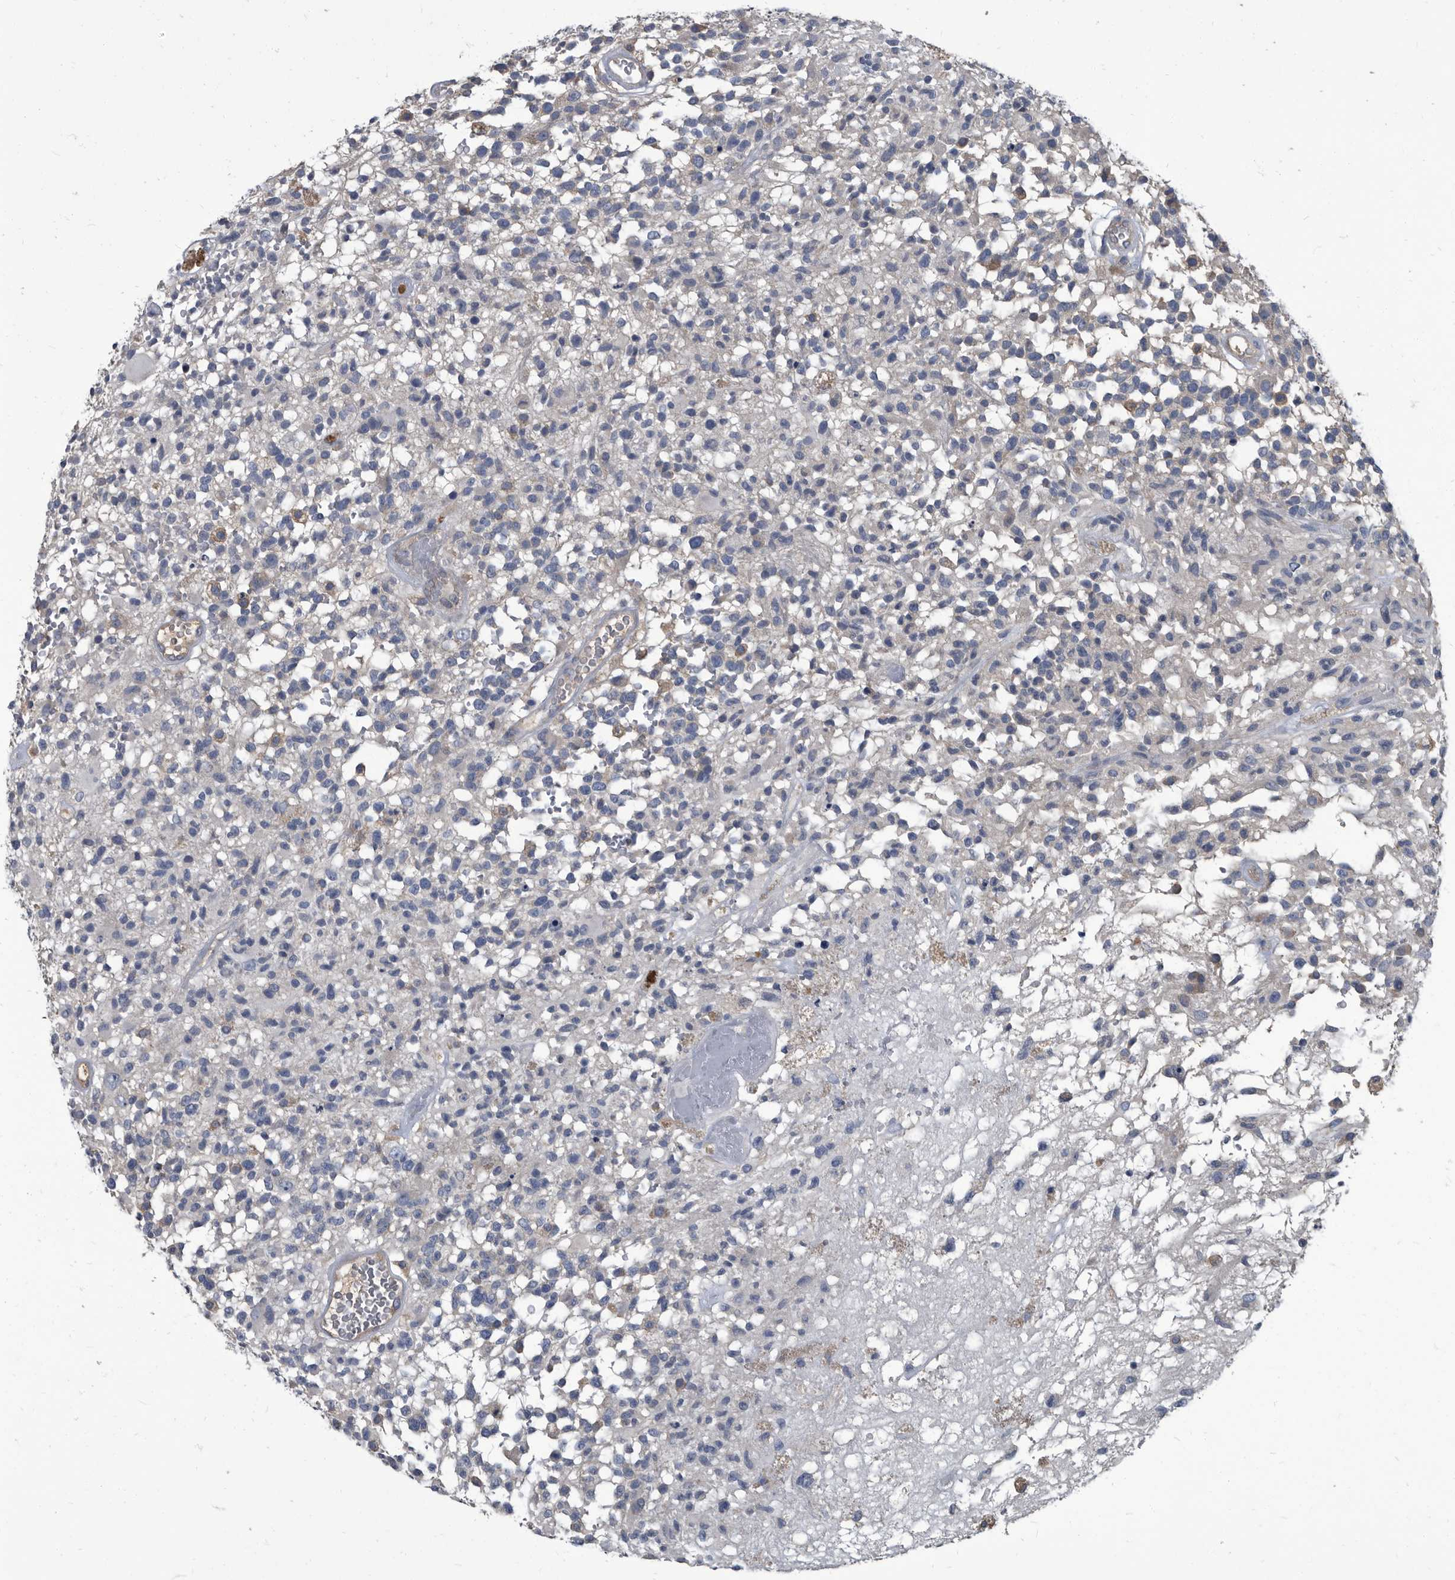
{"staining": {"intensity": "negative", "quantity": "none", "location": "none"}, "tissue": "glioma", "cell_type": "Tumor cells", "image_type": "cancer", "snomed": [{"axis": "morphology", "description": "Glioma, malignant, High grade"}, {"axis": "morphology", "description": "Glioblastoma, NOS"}, {"axis": "topography", "description": "Brain"}], "caption": "Glioblastoma stained for a protein using immunohistochemistry (IHC) demonstrates no positivity tumor cells.", "gene": "CDV3", "patient": {"sex": "male", "age": 60}}